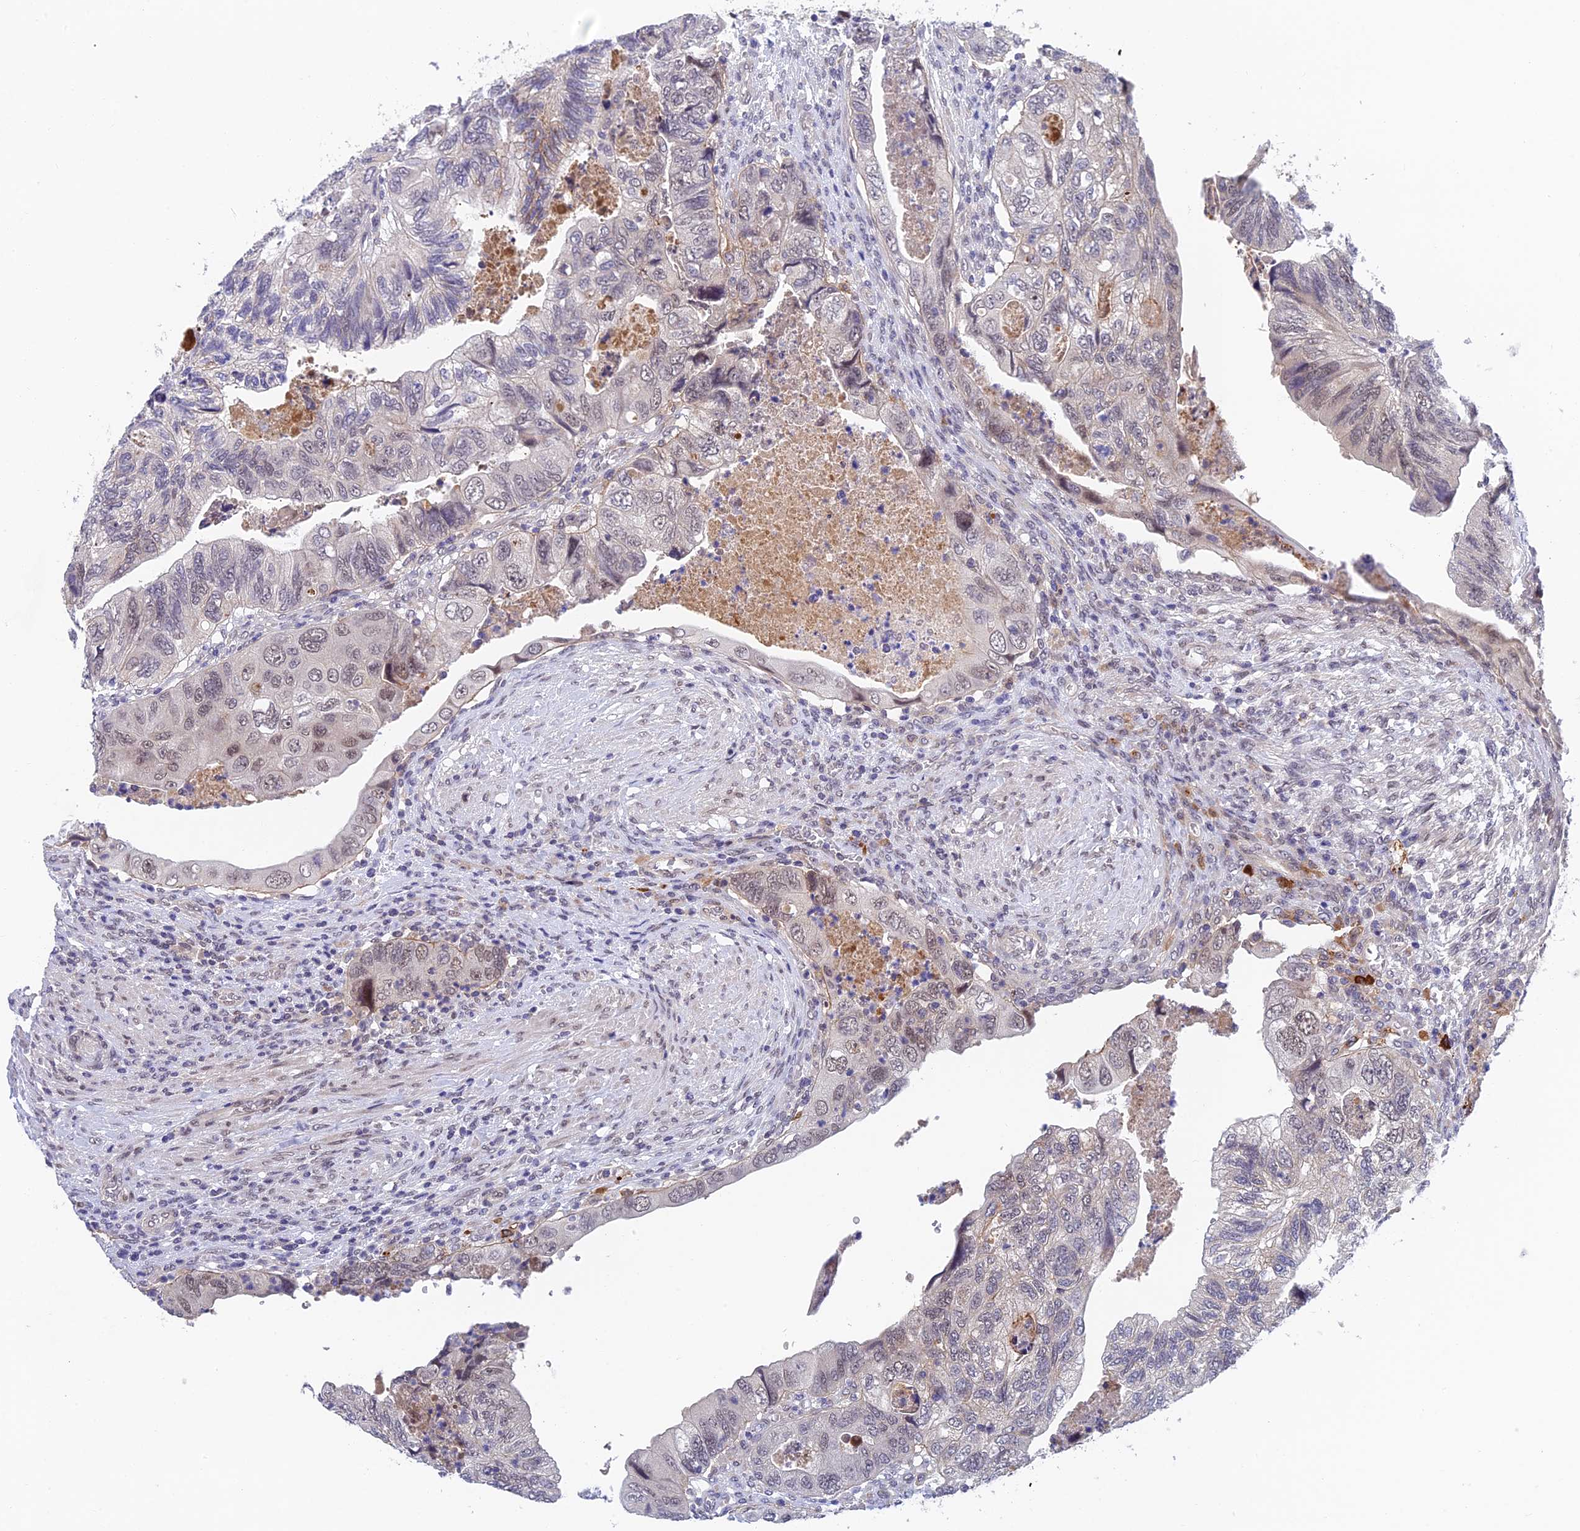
{"staining": {"intensity": "weak", "quantity": "<25%", "location": "nuclear"}, "tissue": "colorectal cancer", "cell_type": "Tumor cells", "image_type": "cancer", "snomed": [{"axis": "morphology", "description": "Adenocarcinoma, NOS"}, {"axis": "topography", "description": "Rectum"}], "caption": "IHC histopathology image of human adenocarcinoma (colorectal) stained for a protein (brown), which demonstrates no staining in tumor cells. (DAB (3,3'-diaminobenzidine) immunohistochemistry, high magnification).", "gene": "NSMCE1", "patient": {"sex": "male", "age": 63}}